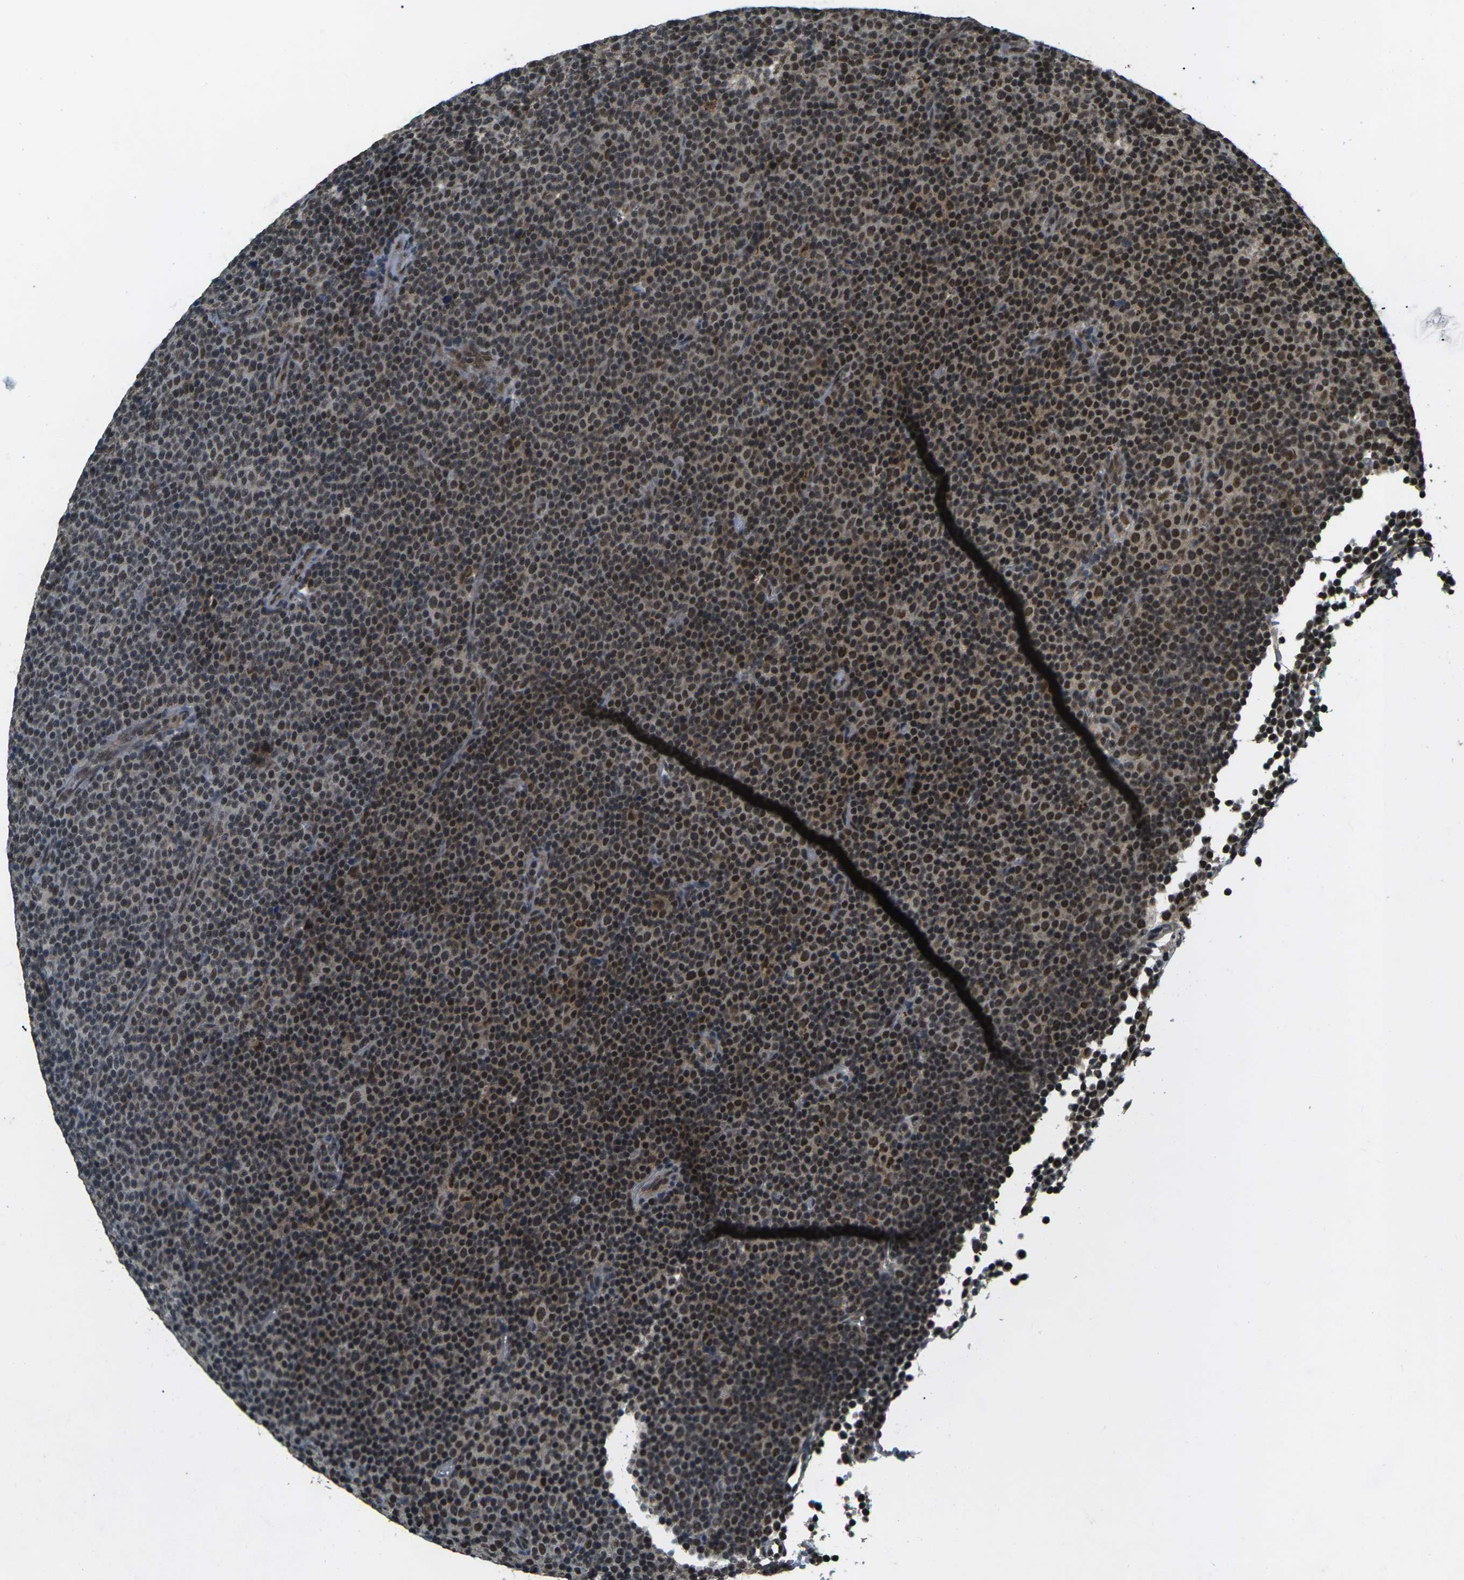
{"staining": {"intensity": "strong", "quantity": ">75%", "location": "nuclear"}, "tissue": "lymphoma", "cell_type": "Tumor cells", "image_type": "cancer", "snomed": [{"axis": "morphology", "description": "Malignant lymphoma, non-Hodgkin's type, Low grade"}, {"axis": "topography", "description": "Lymph node"}], "caption": "Protein expression analysis of malignant lymphoma, non-Hodgkin's type (low-grade) shows strong nuclear staining in approximately >75% of tumor cells. Immunohistochemistry stains the protein in brown and the nuclei are stained blue.", "gene": "NR4A2", "patient": {"sex": "female", "age": 67}}